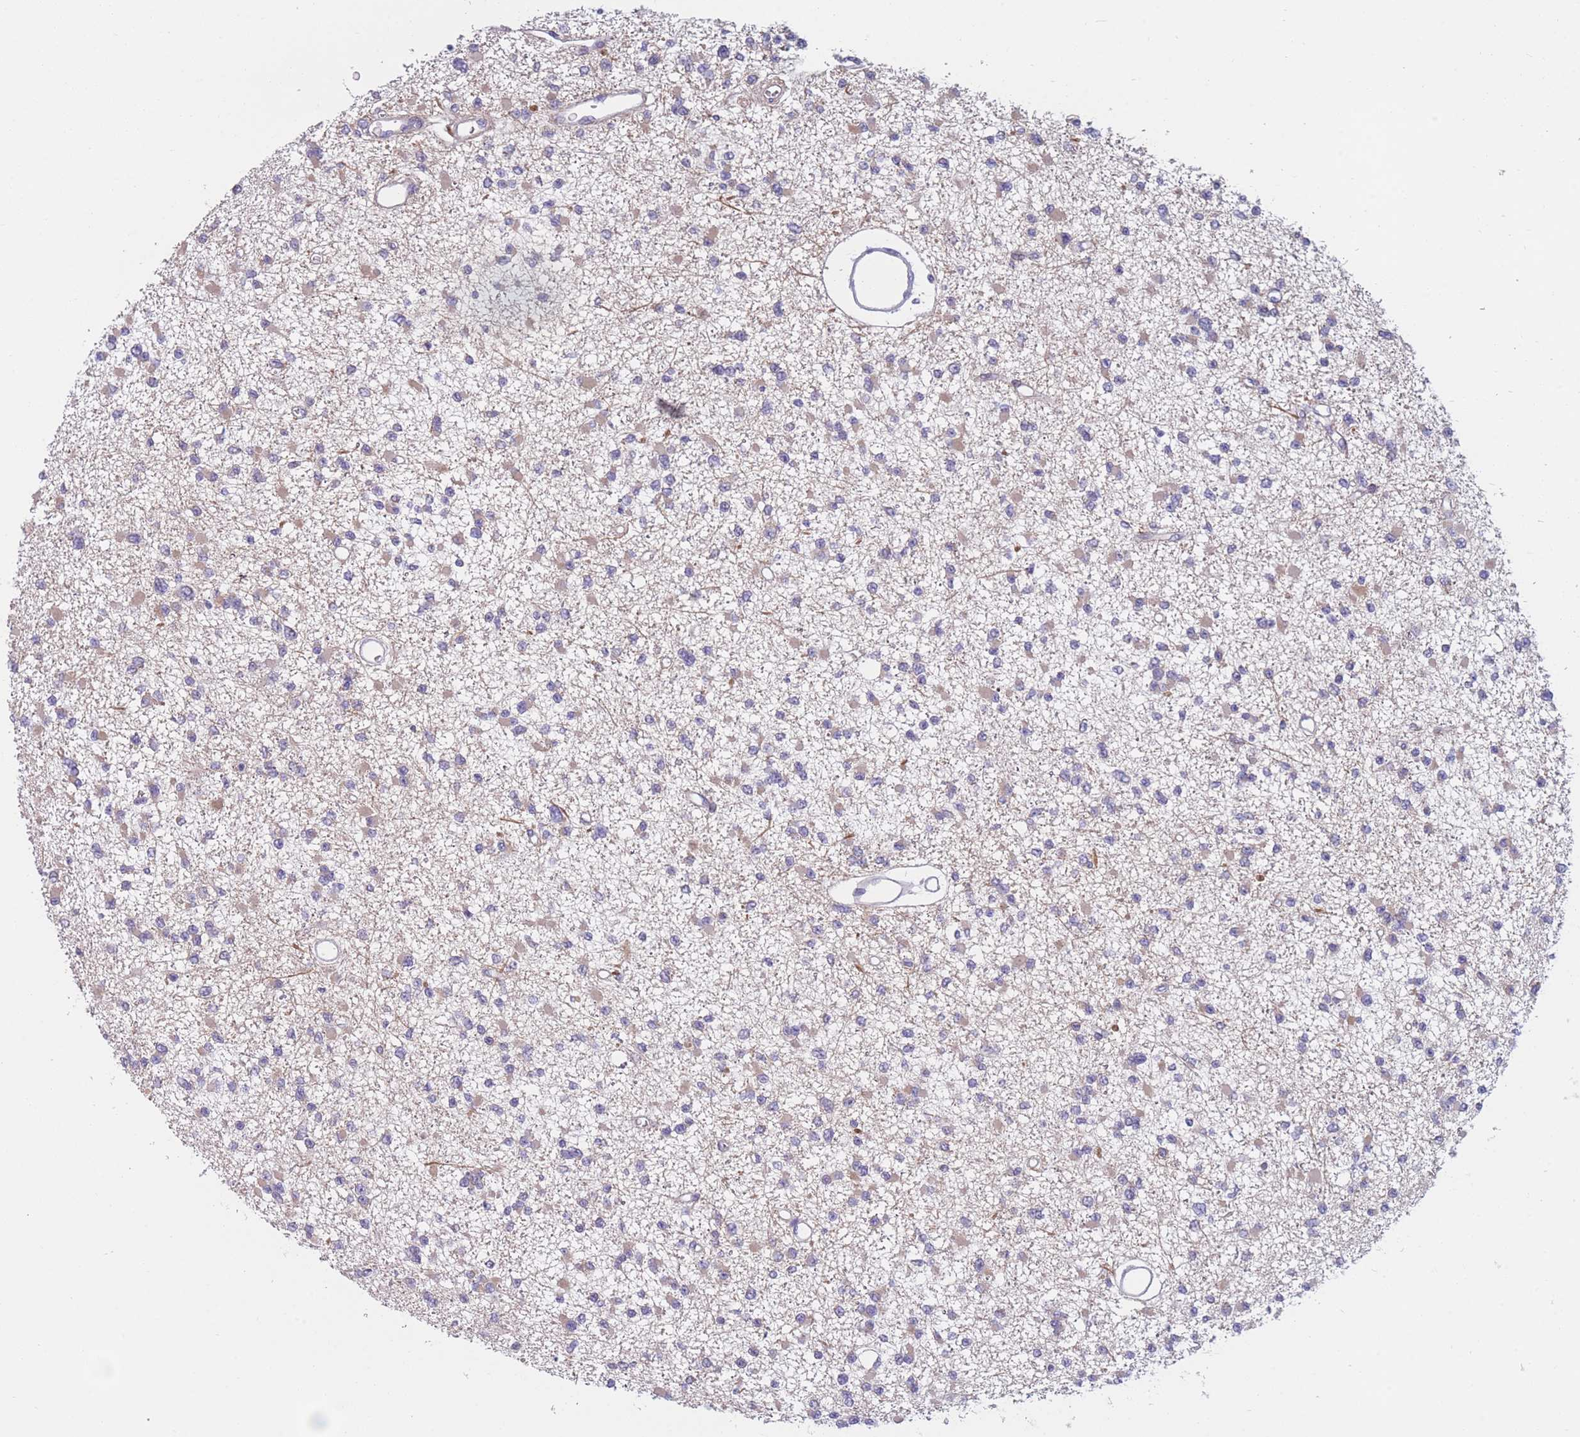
{"staining": {"intensity": "negative", "quantity": "none", "location": "none"}, "tissue": "glioma", "cell_type": "Tumor cells", "image_type": "cancer", "snomed": [{"axis": "morphology", "description": "Glioma, malignant, Low grade"}, {"axis": "topography", "description": "Brain"}], "caption": "High magnification brightfield microscopy of glioma stained with DAB (3,3'-diaminobenzidine) (brown) and counterstained with hematoxylin (blue): tumor cells show no significant staining. The staining is performed using DAB brown chromogen with nuclei counter-stained in using hematoxylin.", "gene": "PDE4A", "patient": {"sex": "female", "age": 22}}